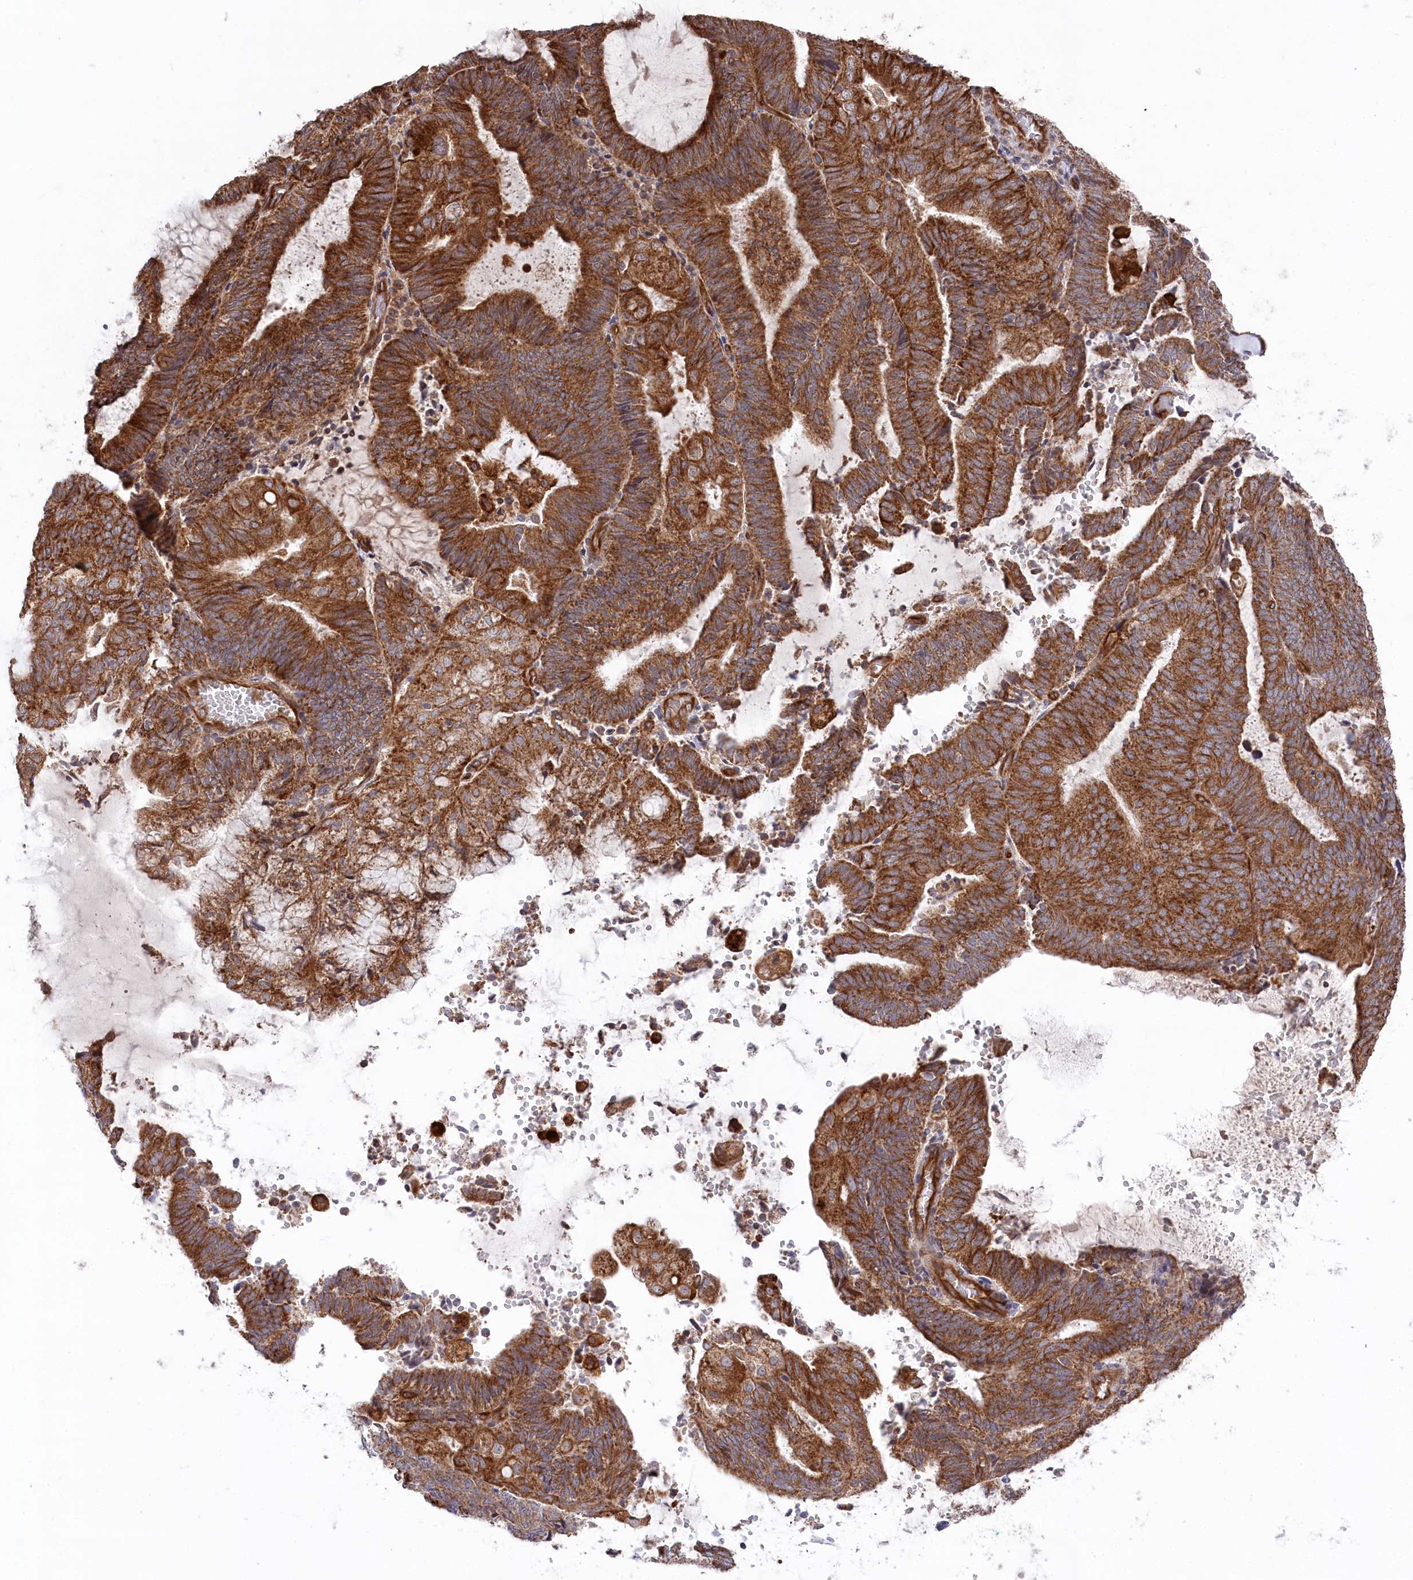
{"staining": {"intensity": "strong", "quantity": ">75%", "location": "cytoplasmic/membranous"}, "tissue": "endometrial cancer", "cell_type": "Tumor cells", "image_type": "cancer", "snomed": [{"axis": "morphology", "description": "Adenocarcinoma, NOS"}, {"axis": "topography", "description": "Endometrium"}], "caption": "Immunohistochemical staining of human endometrial cancer (adenocarcinoma) exhibits high levels of strong cytoplasmic/membranous protein positivity in approximately >75% of tumor cells.", "gene": "MTPAP", "patient": {"sex": "female", "age": 81}}